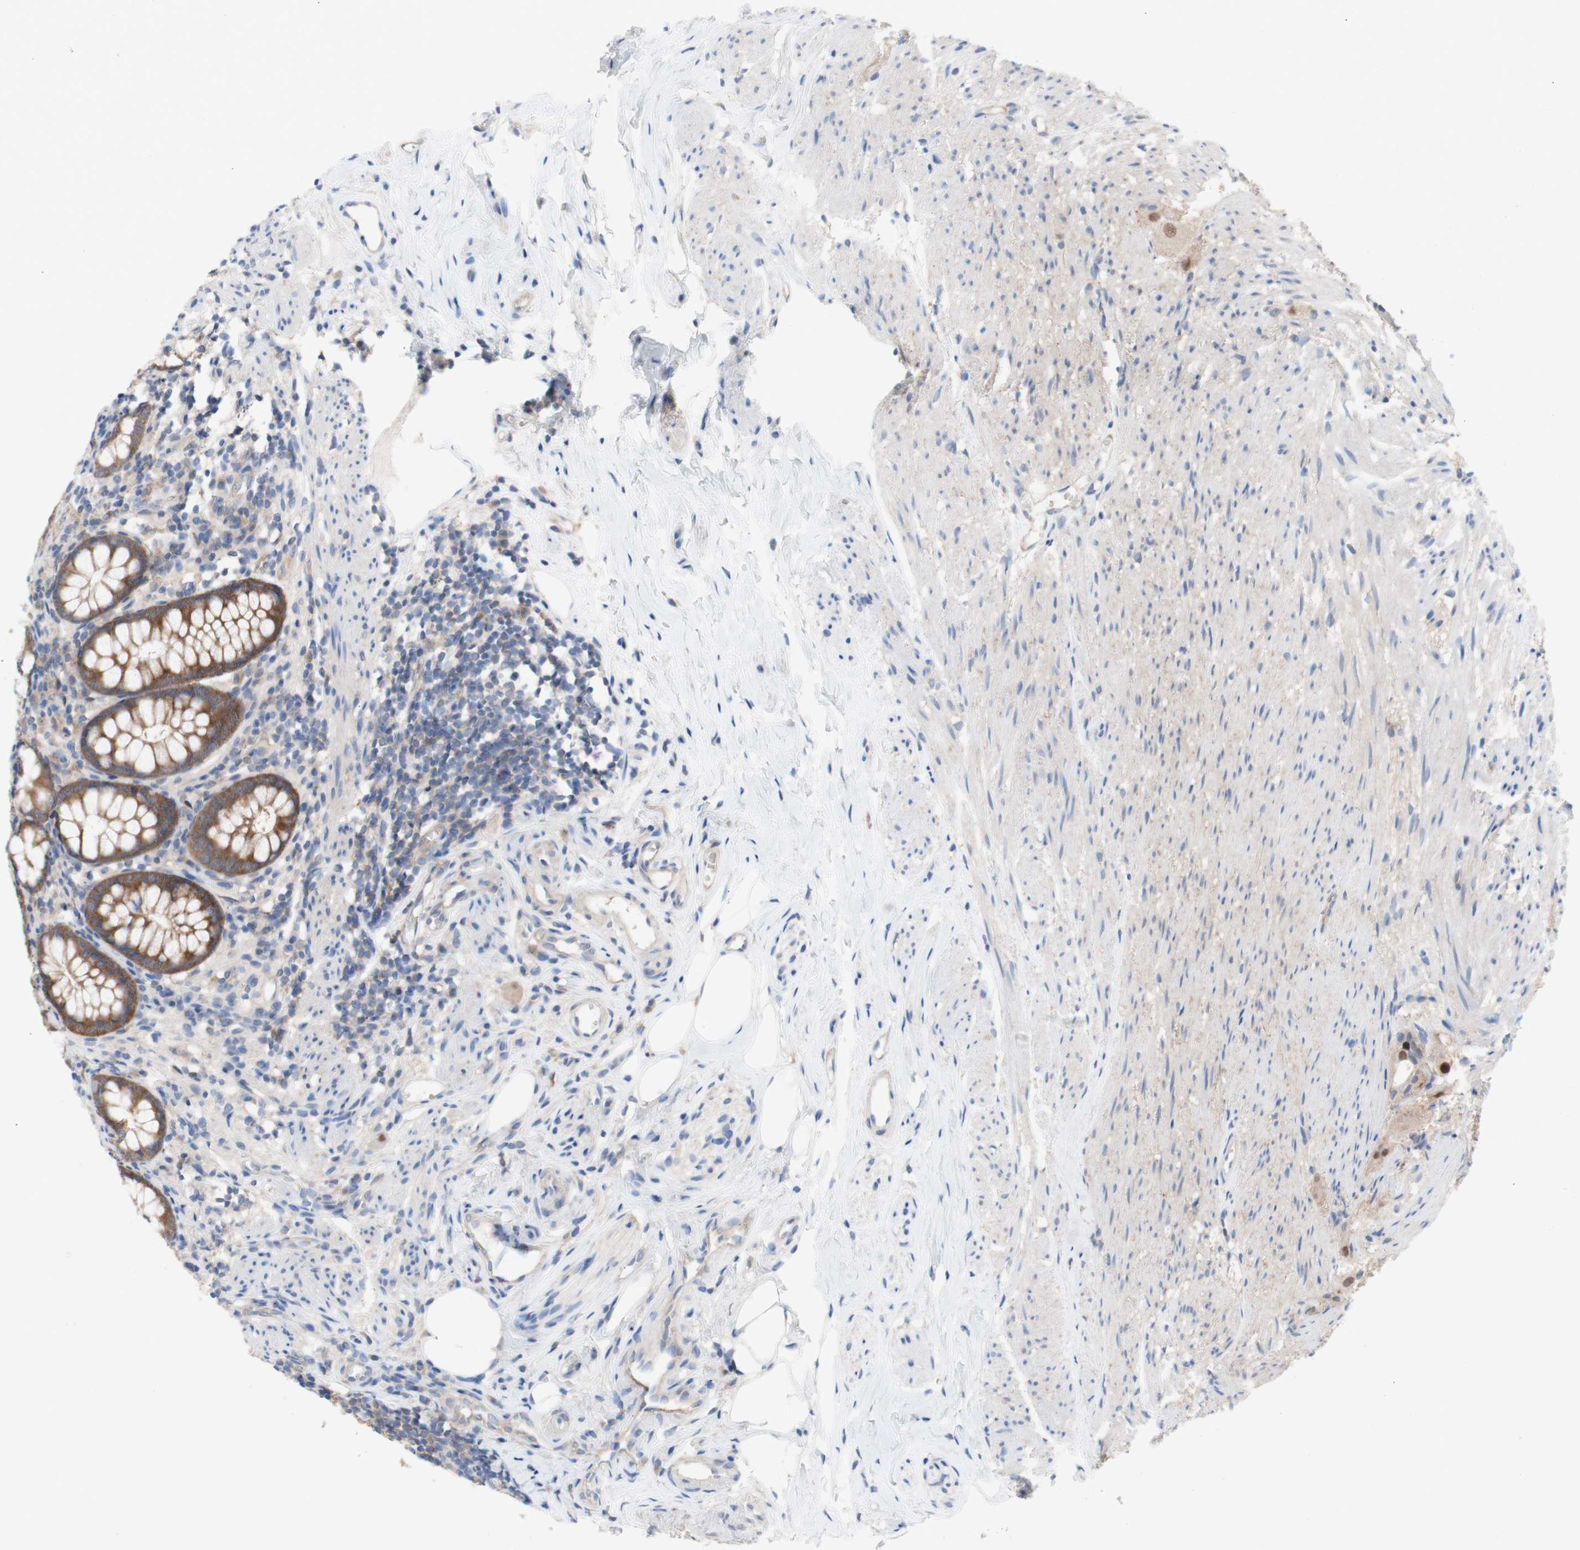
{"staining": {"intensity": "moderate", "quantity": ">75%", "location": "cytoplasmic/membranous"}, "tissue": "appendix", "cell_type": "Glandular cells", "image_type": "normal", "snomed": [{"axis": "morphology", "description": "Normal tissue, NOS"}, {"axis": "topography", "description": "Appendix"}], "caption": "High-magnification brightfield microscopy of normal appendix stained with DAB (3,3'-diaminobenzidine) (brown) and counterstained with hematoxylin (blue). glandular cells exhibit moderate cytoplasmic/membranous staining is seen in about>75% of cells.", "gene": "PRMT5", "patient": {"sex": "female", "age": 77}}